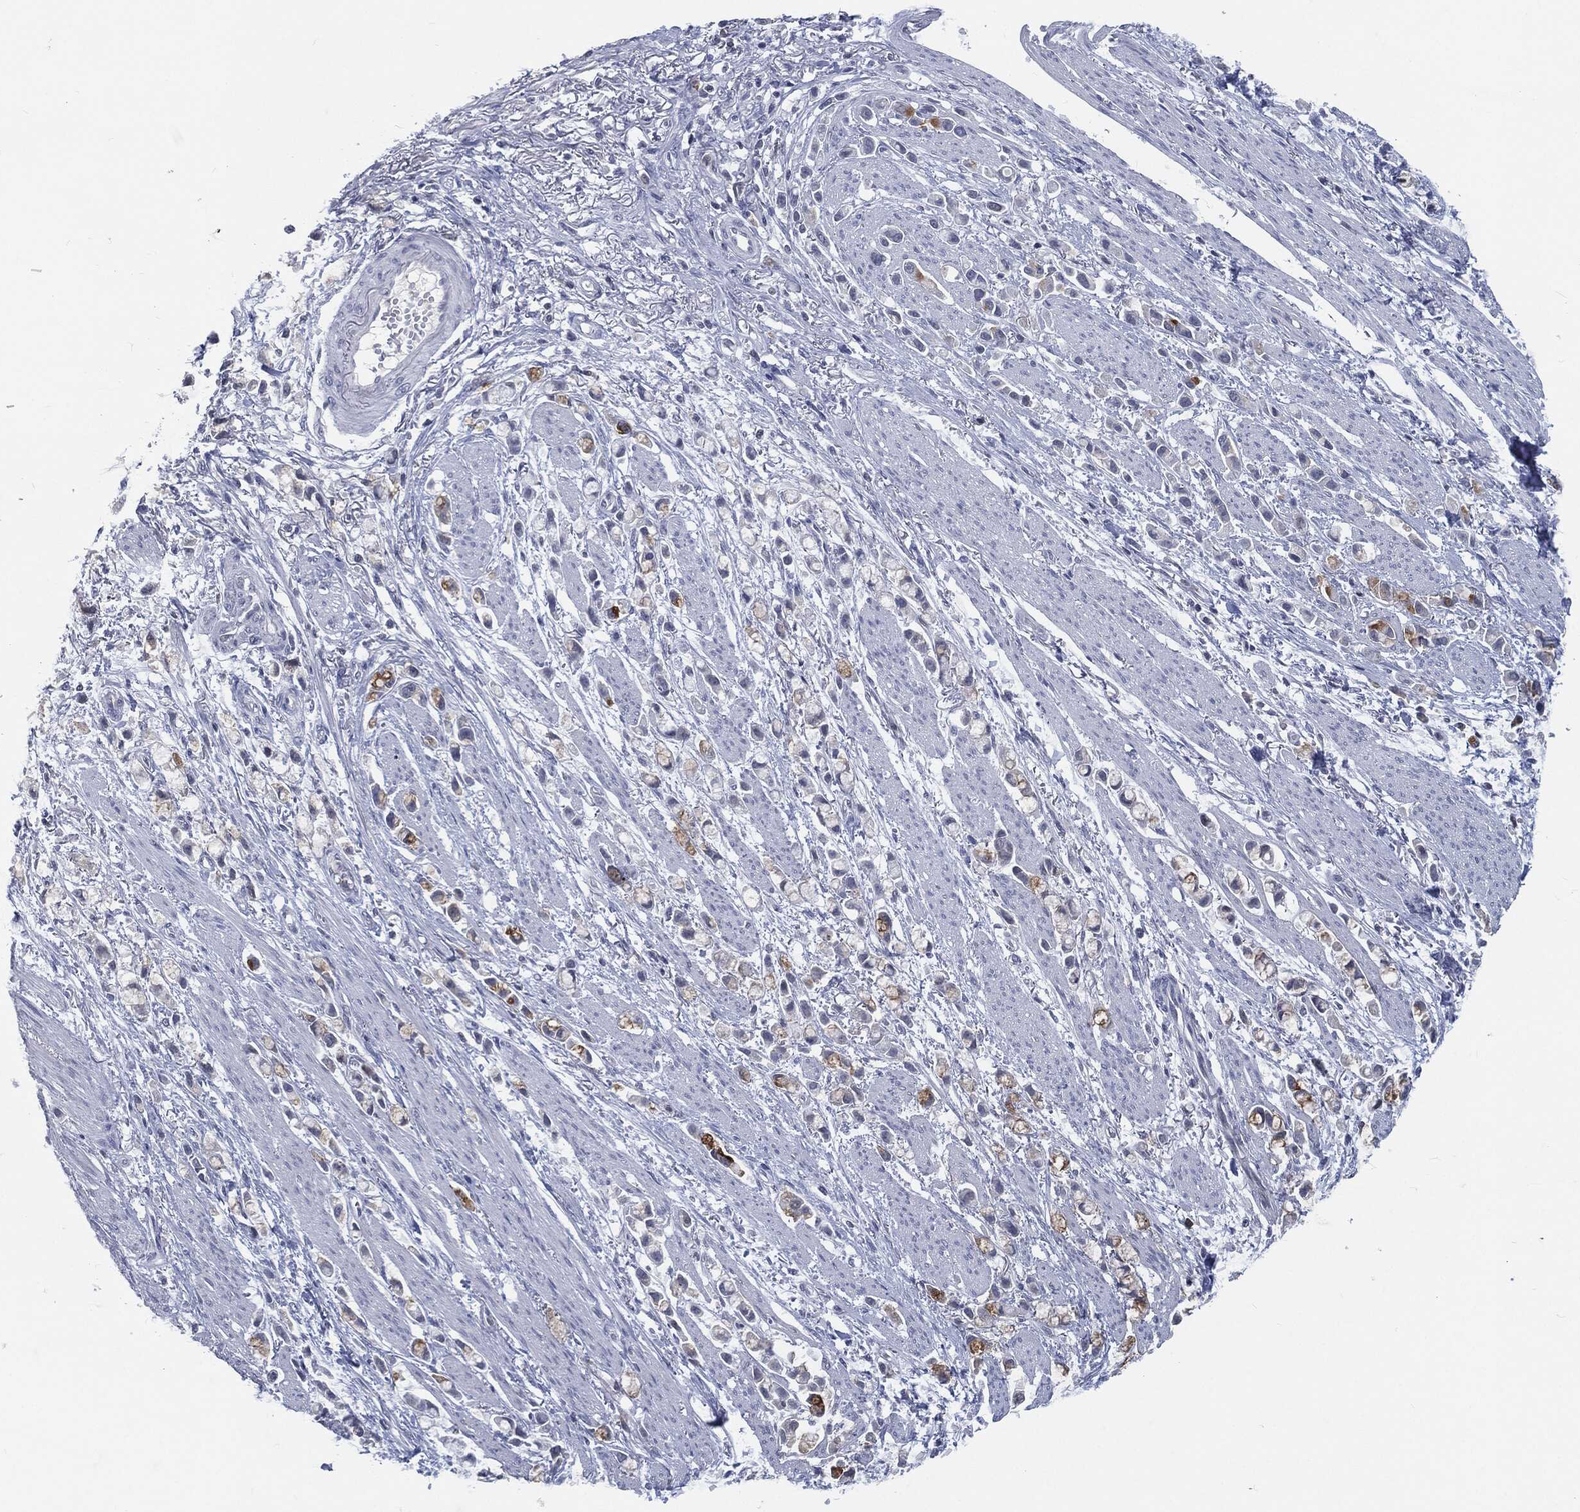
{"staining": {"intensity": "weak", "quantity": "<25%", "location": "cytoplasmic/membranous"}, "tissue": "stomach cancer", "cell_type": "Tumor cells", "image_type": "cancer", "snomed": [{"axis": "morphology", "description": "Adenocarcinoma, NOS"}, {"axis": "topography", "description": "Stomach"}], "caption": "Human adenocarcinoma (stomach) stained for a protein using immunohistochemistry (IHC) displays no staining in tumor cells.", "gene": "PROM1", "patient": {"sex": "female", "age": 81}}